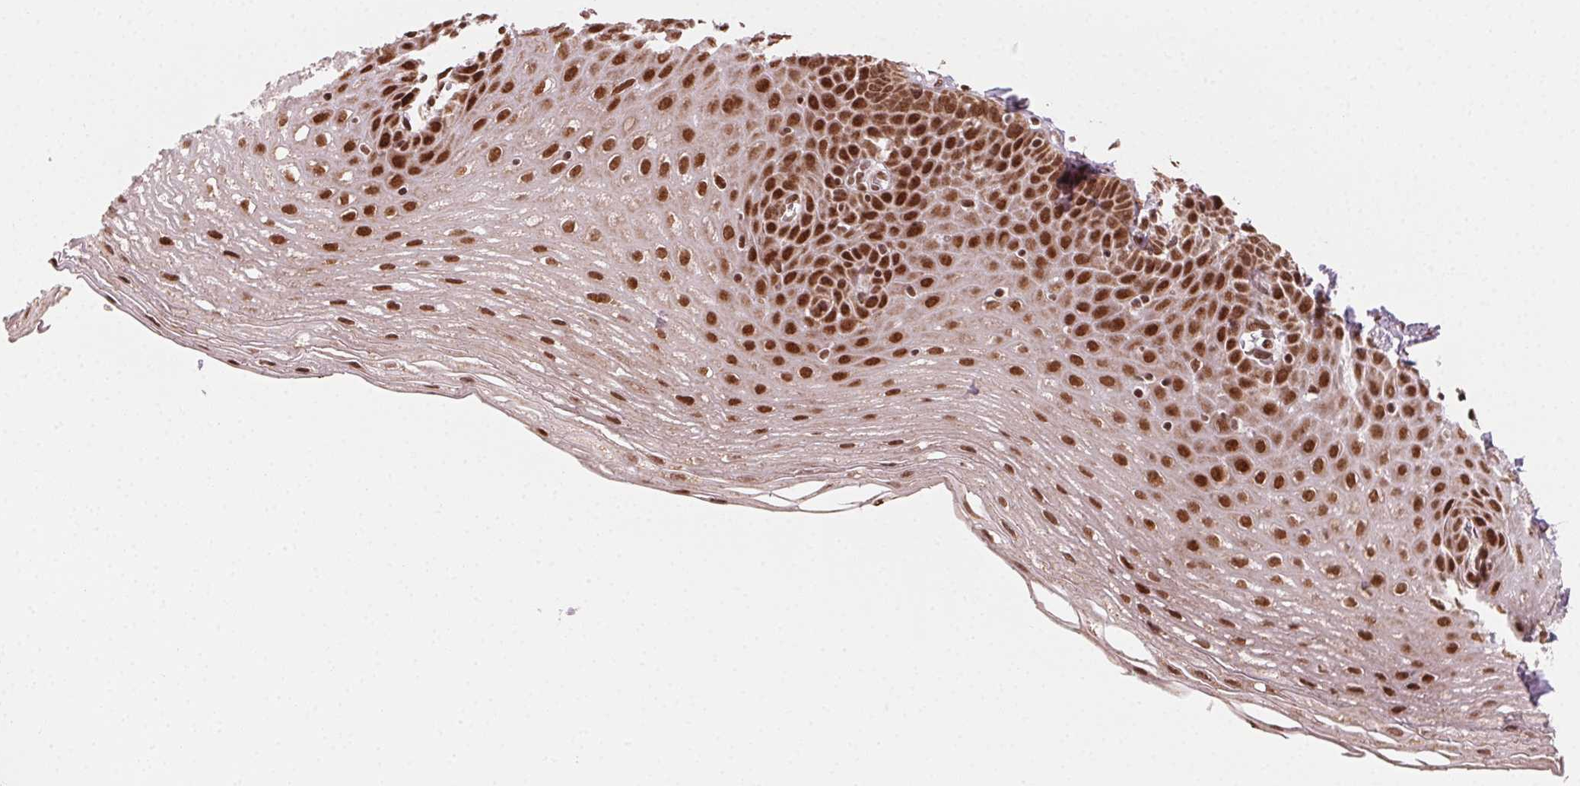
{"staining": {"intensity": "strong", "quantity": ">75%", "location": "nuclear"}, "tissue": "esophagus", "cell_type": "Squamous epithelial cells", "image_type": "normal", "snomed": [{"axis": "morphology", "description": "Normal tissue, NOS"}, {"axis": "topography", "description": "Esophagus"}], "caption": "Immunohistochemistry (IHC) (DAB (3,3'-diaminobenzidine)) staining of benign esophagus exhibits strong nuclear protein expression in approximately >75% of squamous epithelial cells. (Stains: DAB in brown, nuclei in blue, Microscopy: brightfield microscopy at high magnification).", "gene": "TOPORS", "patient": {"sex": "female", "age": 81}}